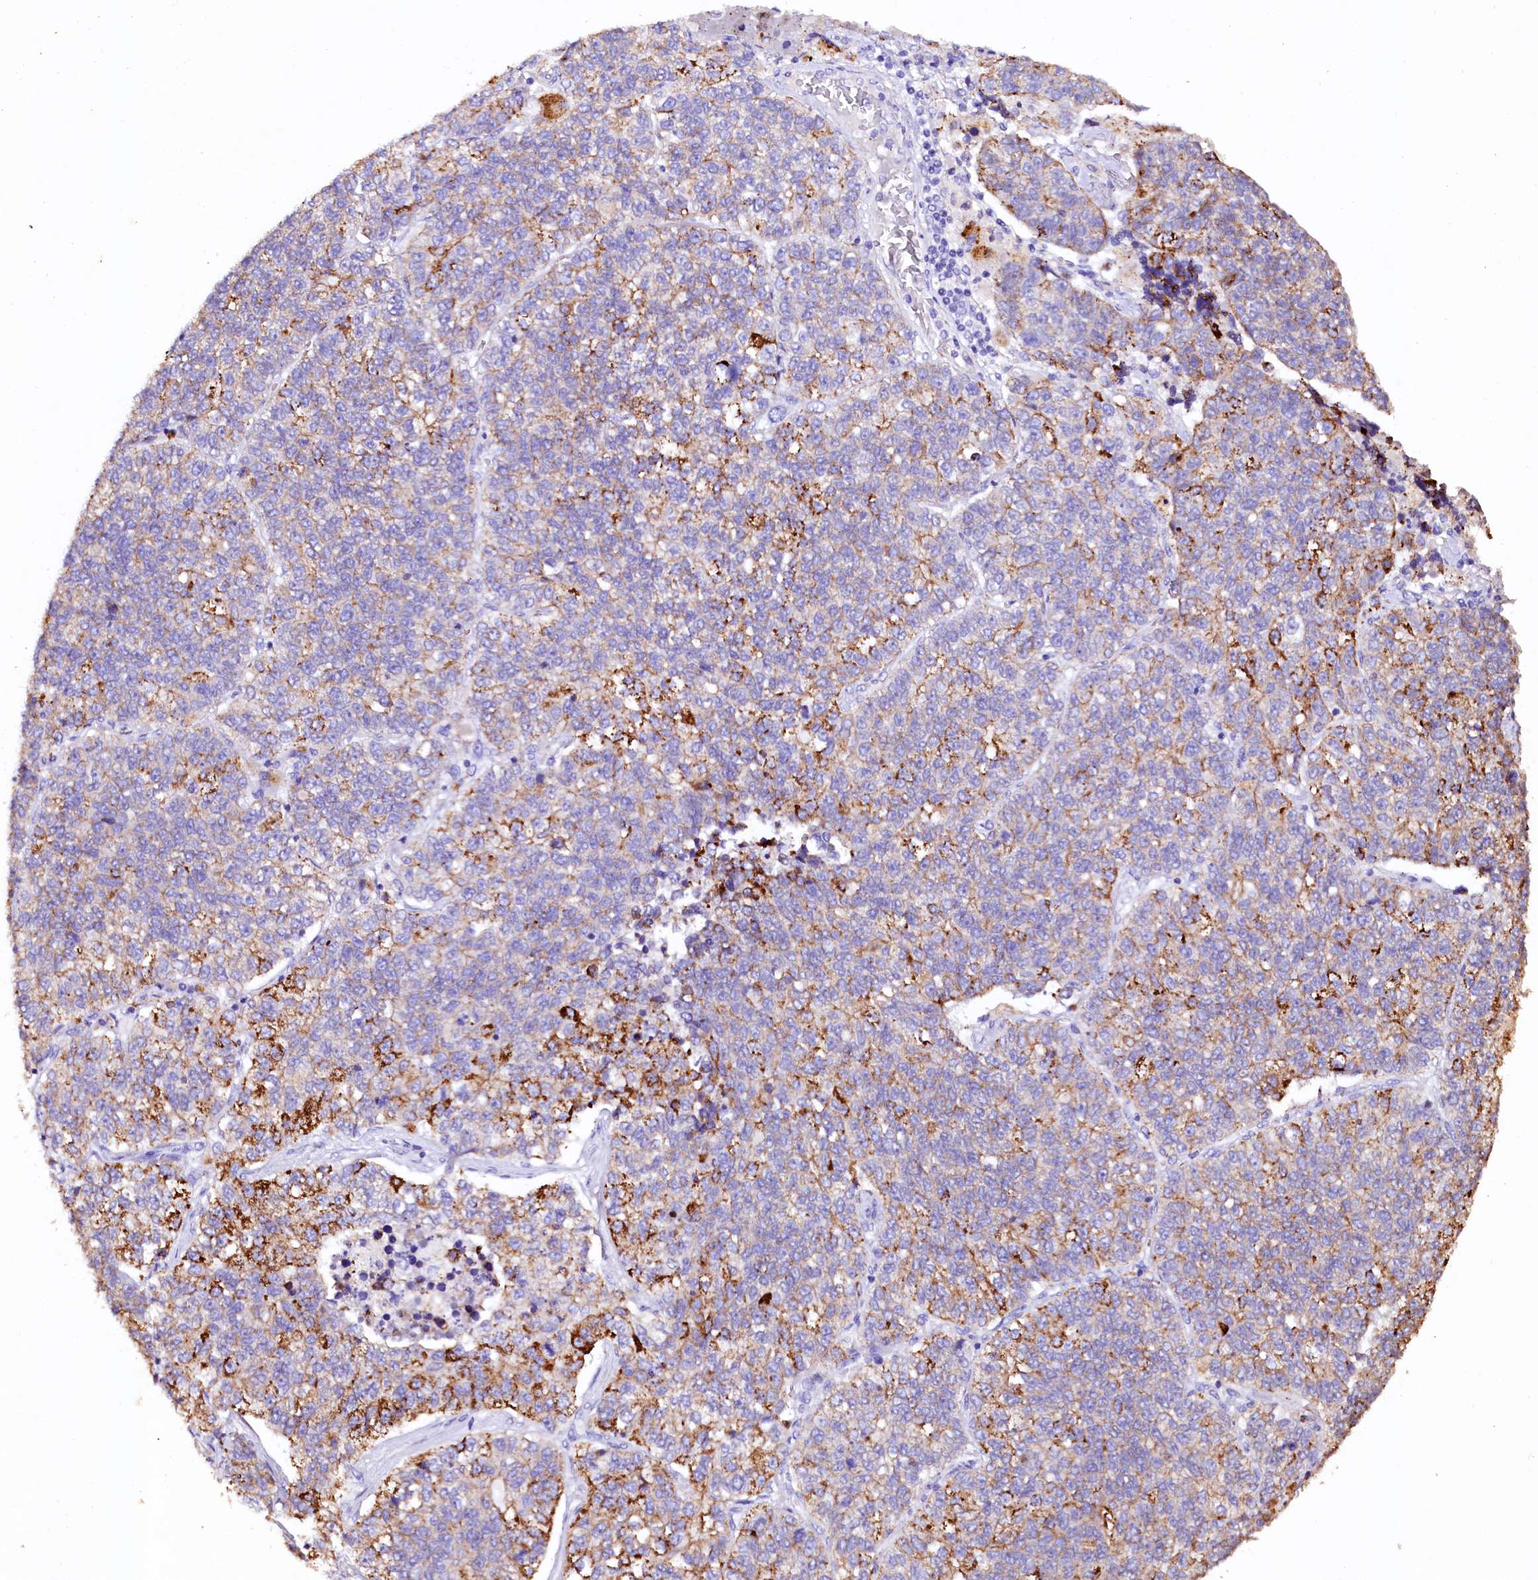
{"staining": {"intensity": "strong", "quantity": "<25%", "location": "cytoplasmic/membranous"}, "tissue": "lung cancer", "cell_type": "Tumor cells", "image_type": "cancer", "snomed": [{"axis": "morphology", "description": "Adenocarcinoma, NOS"}, {"axis": "topography", "description": "Lung"}], "caption": "Protein staining of lung cancer tissue demonstrates strong cytoplasmic/membranous positivity in about <25% of tumor cells.", "gene": "VPS36", "patient": {"sex": "male", "age": 49}}